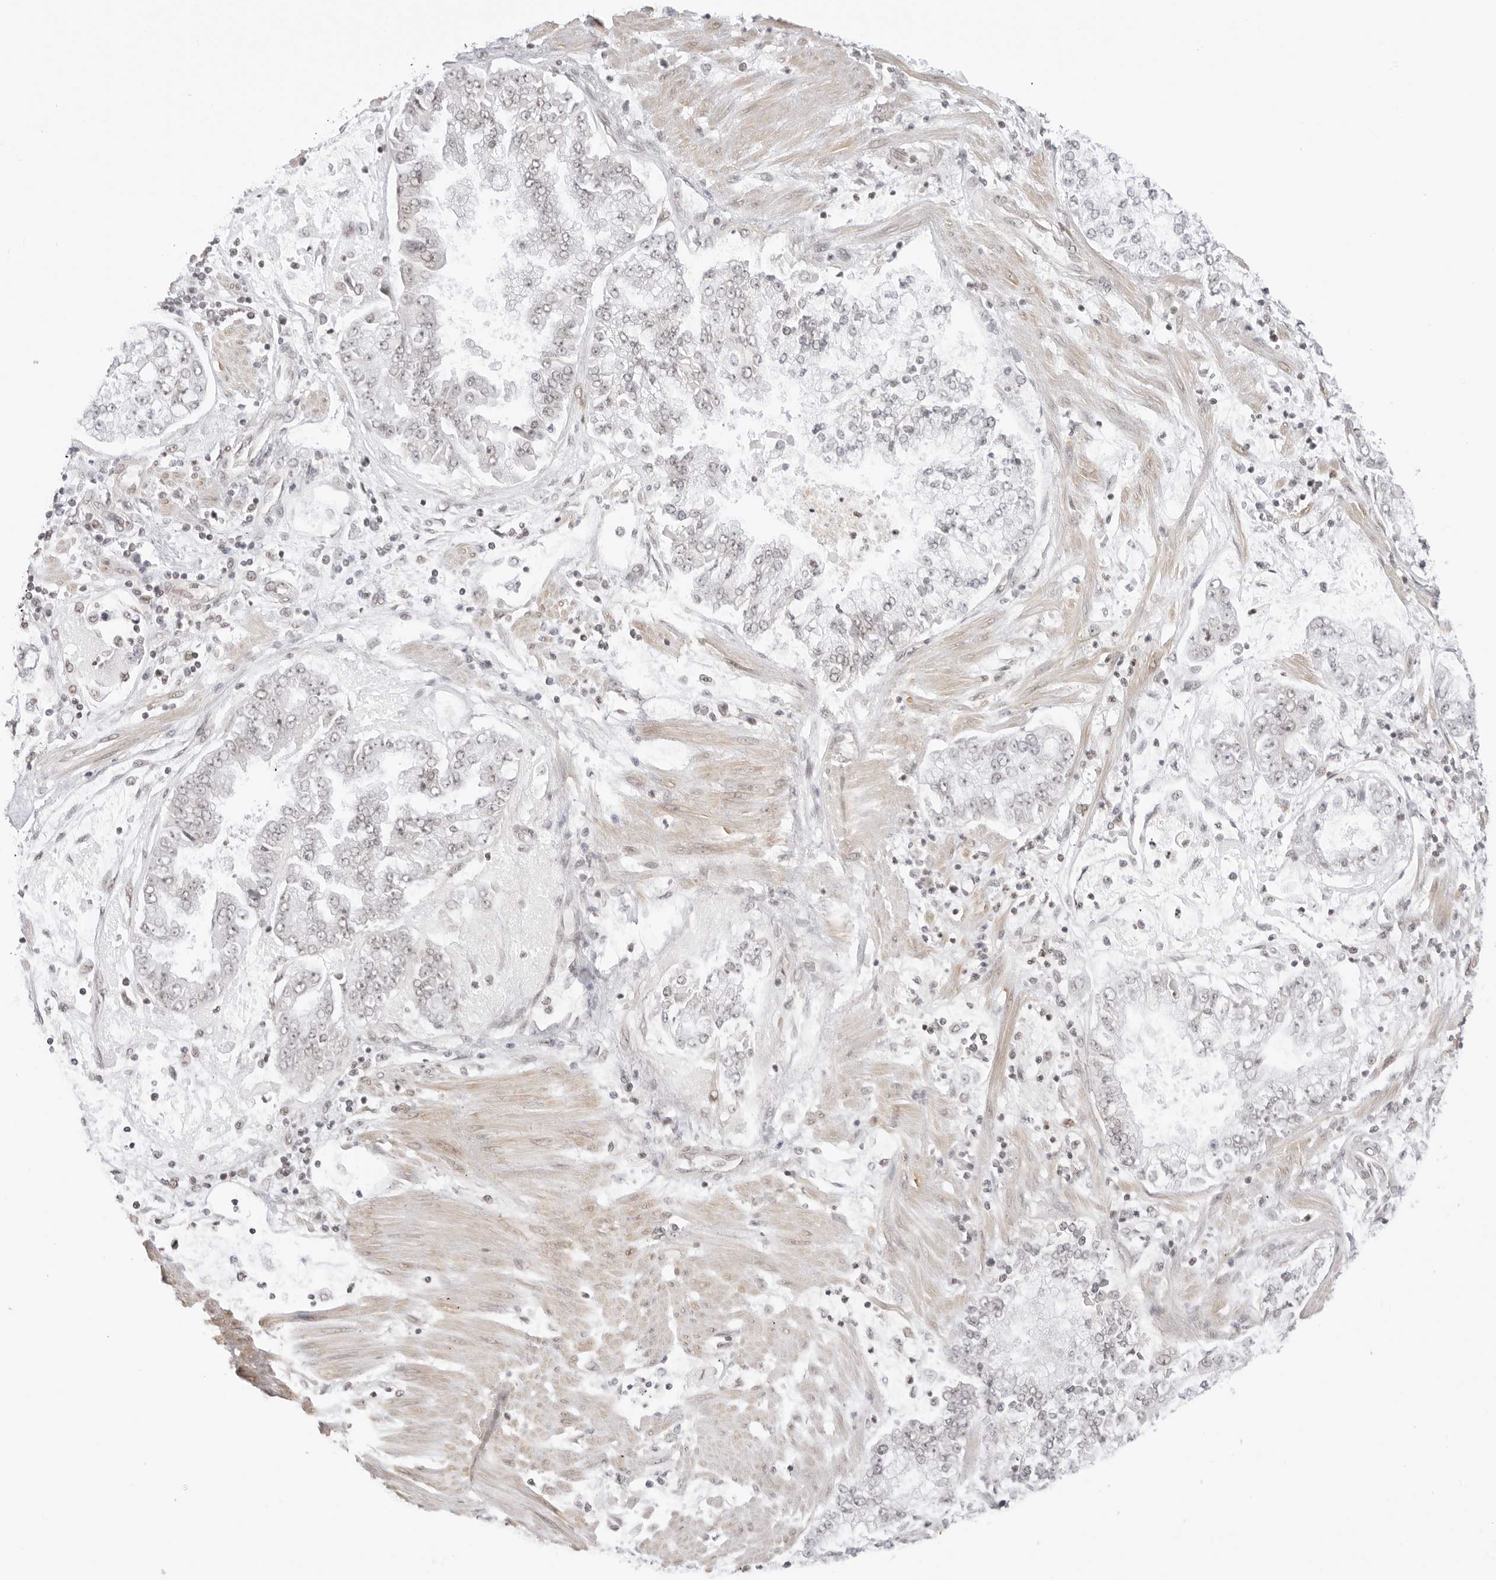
{"staining": {"intensity": "negative", "quantity": "none", "location": "none"}, "tissue": "stomach cancer", "cell_type": "Tumor cells", "image_type": "cancer", "snomed": [{"axis": "morphology", "description": "Adenocarcinoma, NOS"}, {"axis": "topography", "description": "Stomach"}], "caption": "Tumor cells are negative for protein expression in human stomach cancer. (Stains: DAB (3,3'-diaminobenzidine) immunohistochemistry (IHC) with hematoxylin counter stain, Microscopy: brightfield microscopy at high magnification).", "gene": "TCIM", "patient": {"sex": "male", "age": 76}}